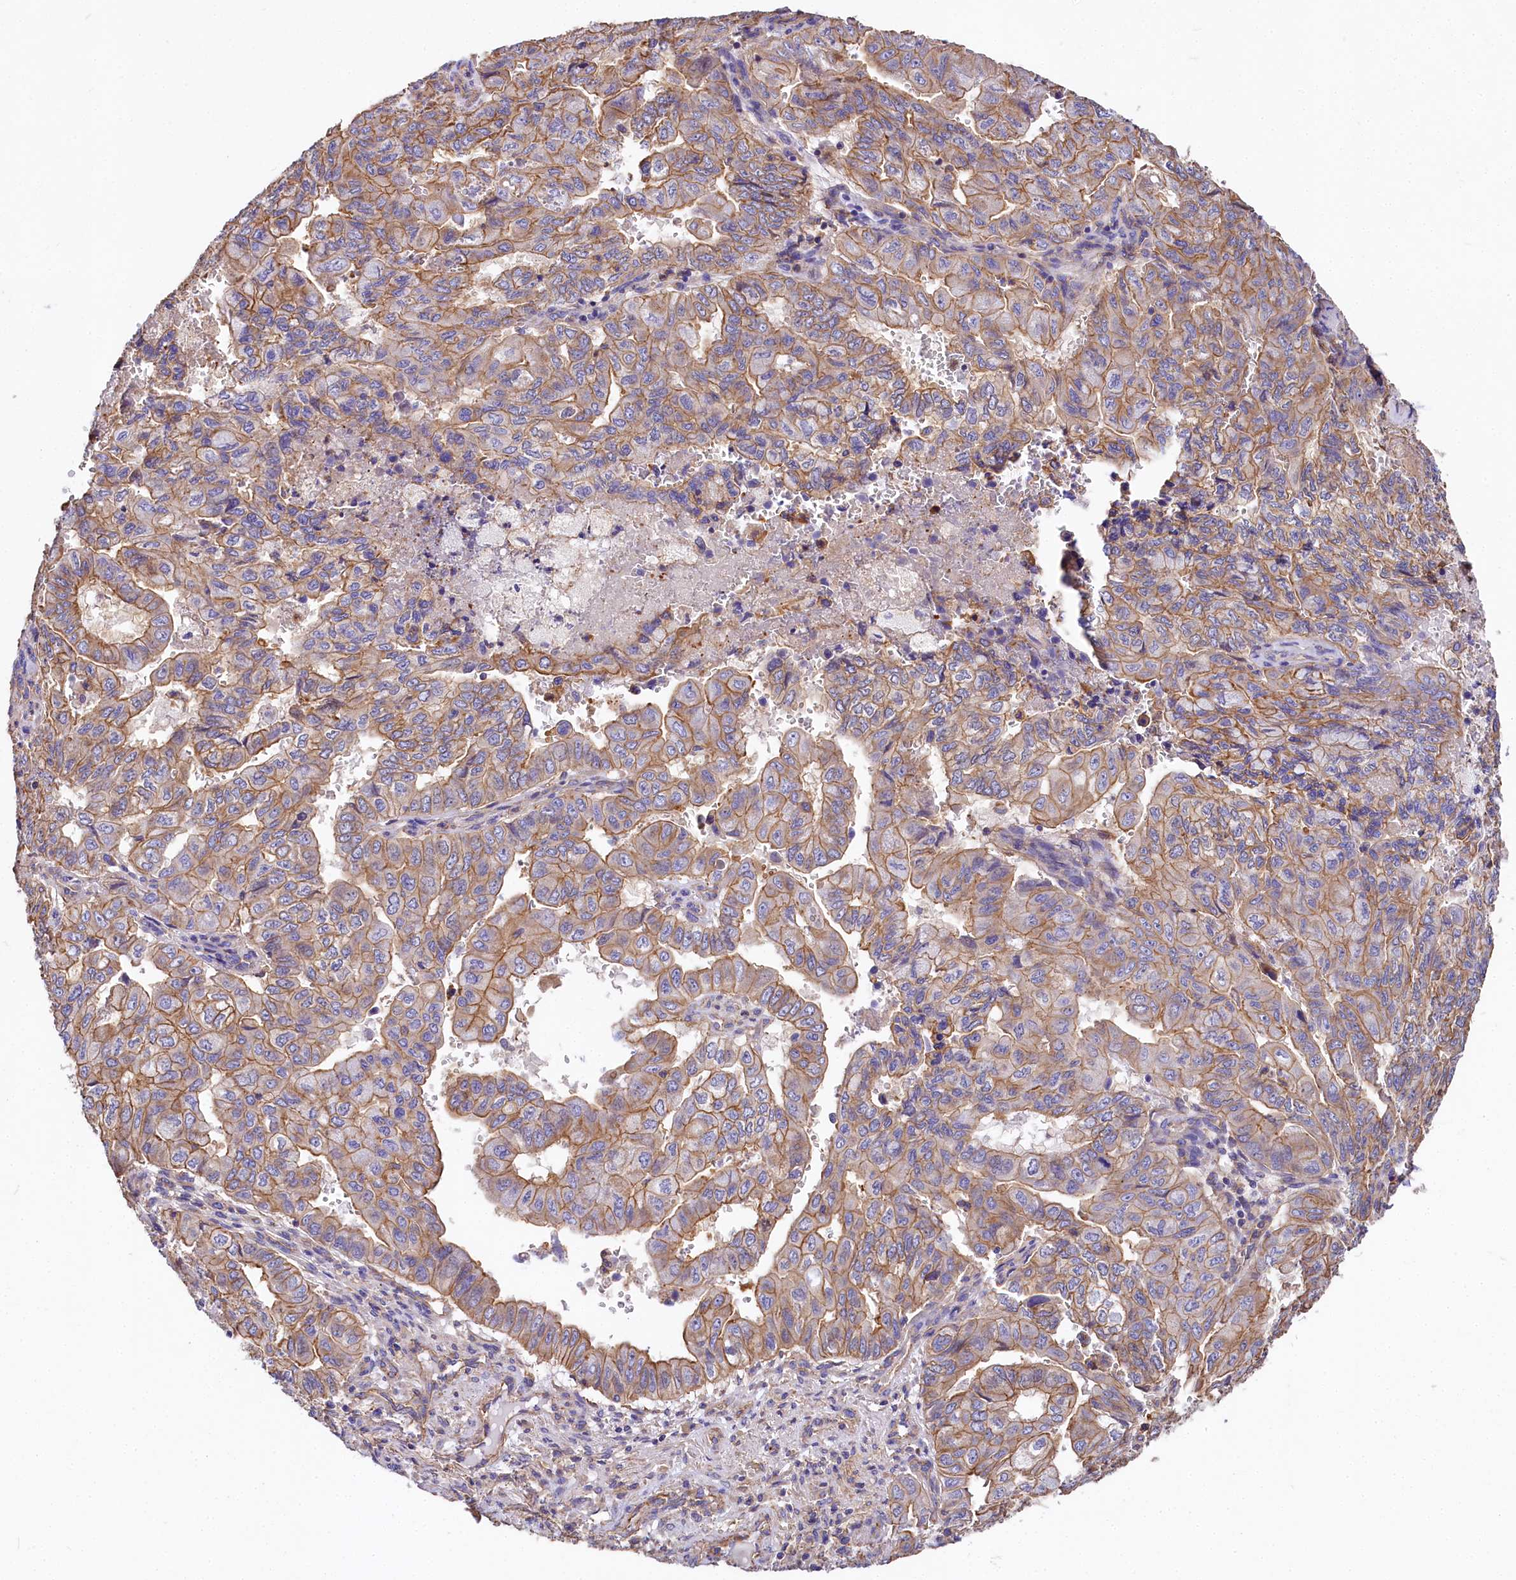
{"staining": {"intensity": "moderate", "quantity": ">75%", "location": "cytoplasmic/membranous"}, "tissue": "pancreatic cancer", "cell_type": "Tumor cells", "image_type": "cancer", "snomed": [{"axis": "morphology", "description": "Adenocarcinoma, NOS"}, {"axis": "topography", "description": "Pancreas"}], "caption": "Pancreatic adenocarcinoma stained for a protein (brown) reveals moderate cytoplasmic/membranous positive positivity in approximately >75% of tumor cells.", "gene": "FCHSD2", "patient": {"sex": "male", "age": 51}}